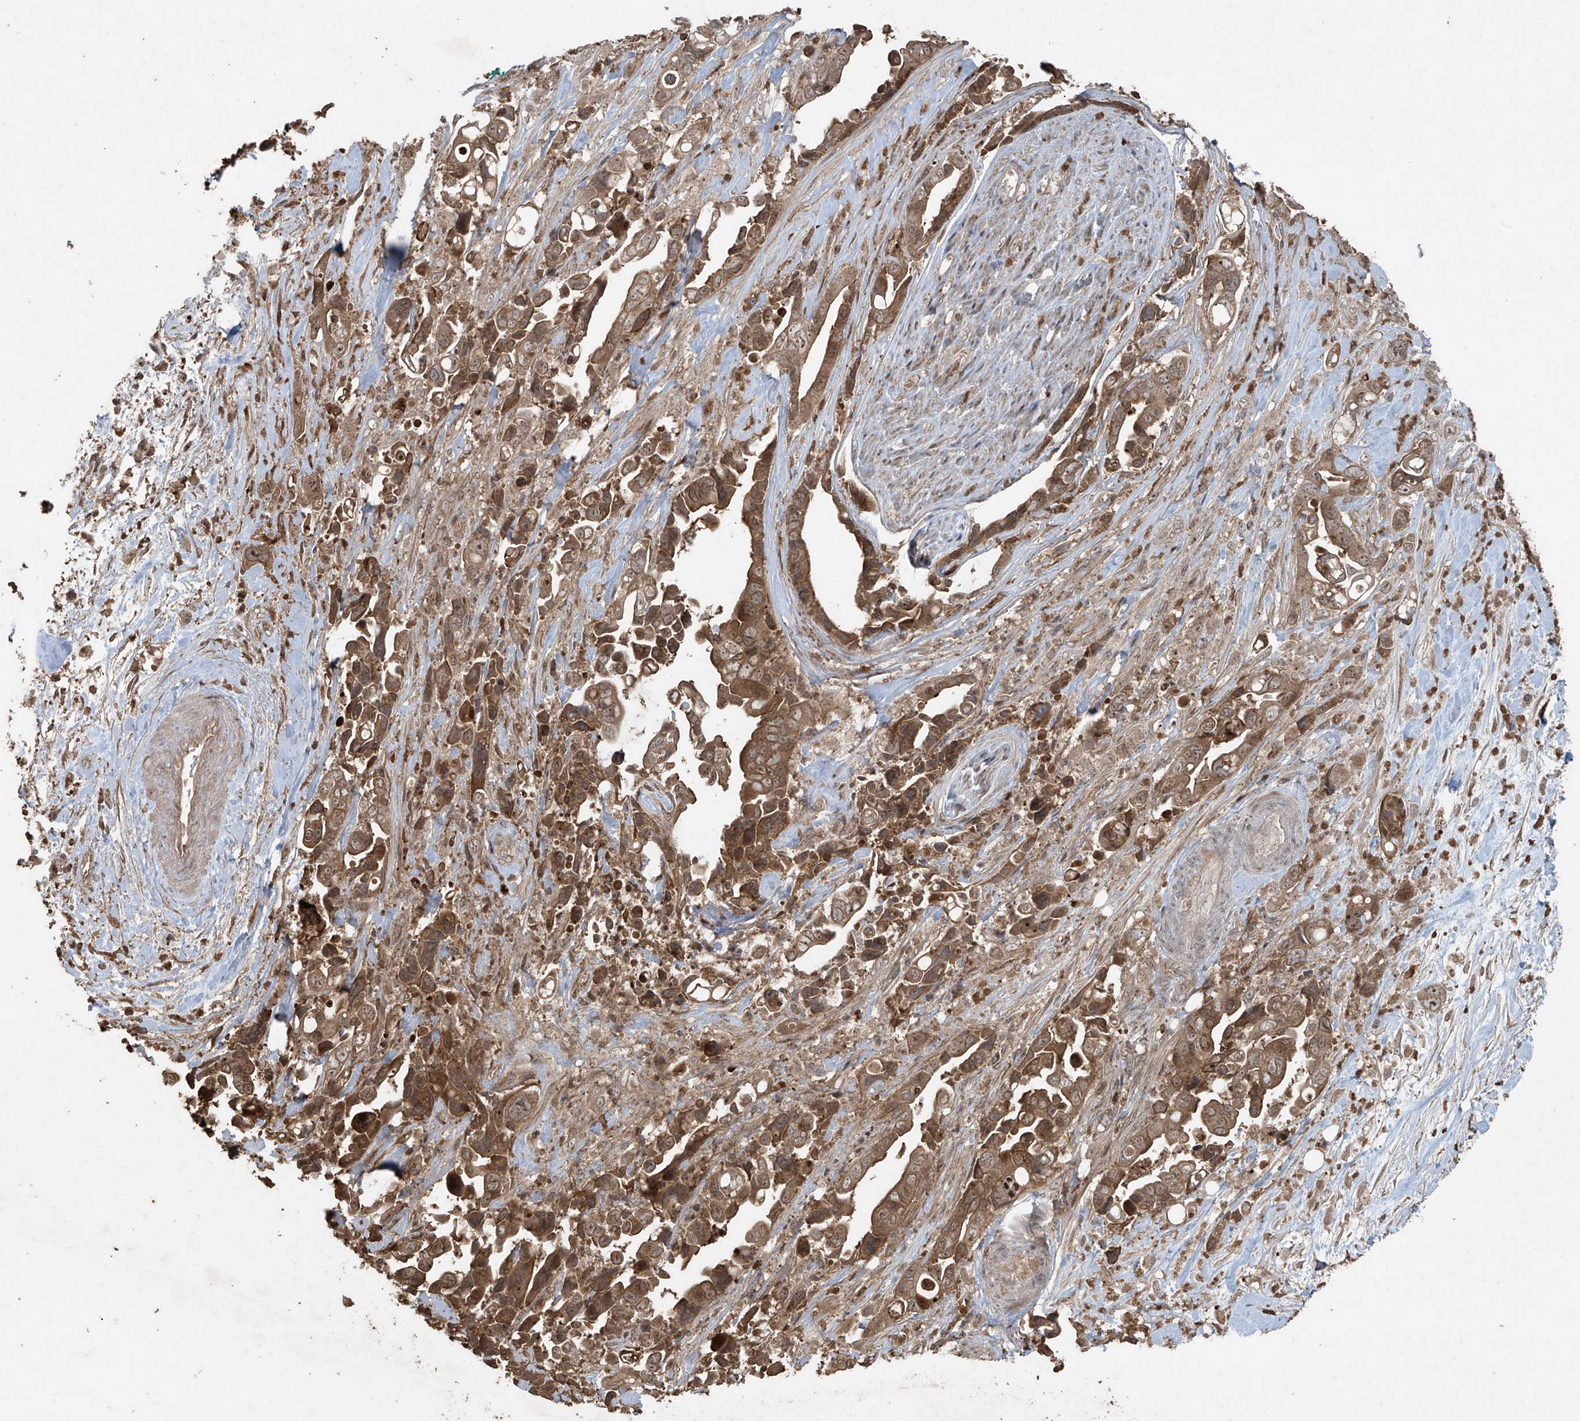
{"staining": {"intensity": "moderate", "quantity": ">75%", "location": "cytoplasmic/membranous"}, "tissue": "pancreatic cancer", "cell_type": "Tumor cells", "image_type": "cancer", "snomed": [{"axis": "morphology", "description": "Adenocarcinoma, NOS"}, {"axis": "topography", "description": "Pancreas"}], "caption": "Immunohistochemistry (DAB) staining of pancreatic adenocarcinoma demonstrates moderate cytoplasmic/membranous protein expression in approximately >75% of tumor cells. Immunohistochemistry stains the protein of interest in brown and the nuclei are stained blue.", "gene": "PGPEP1", "patient": {"sex": "female", "age": 72}}